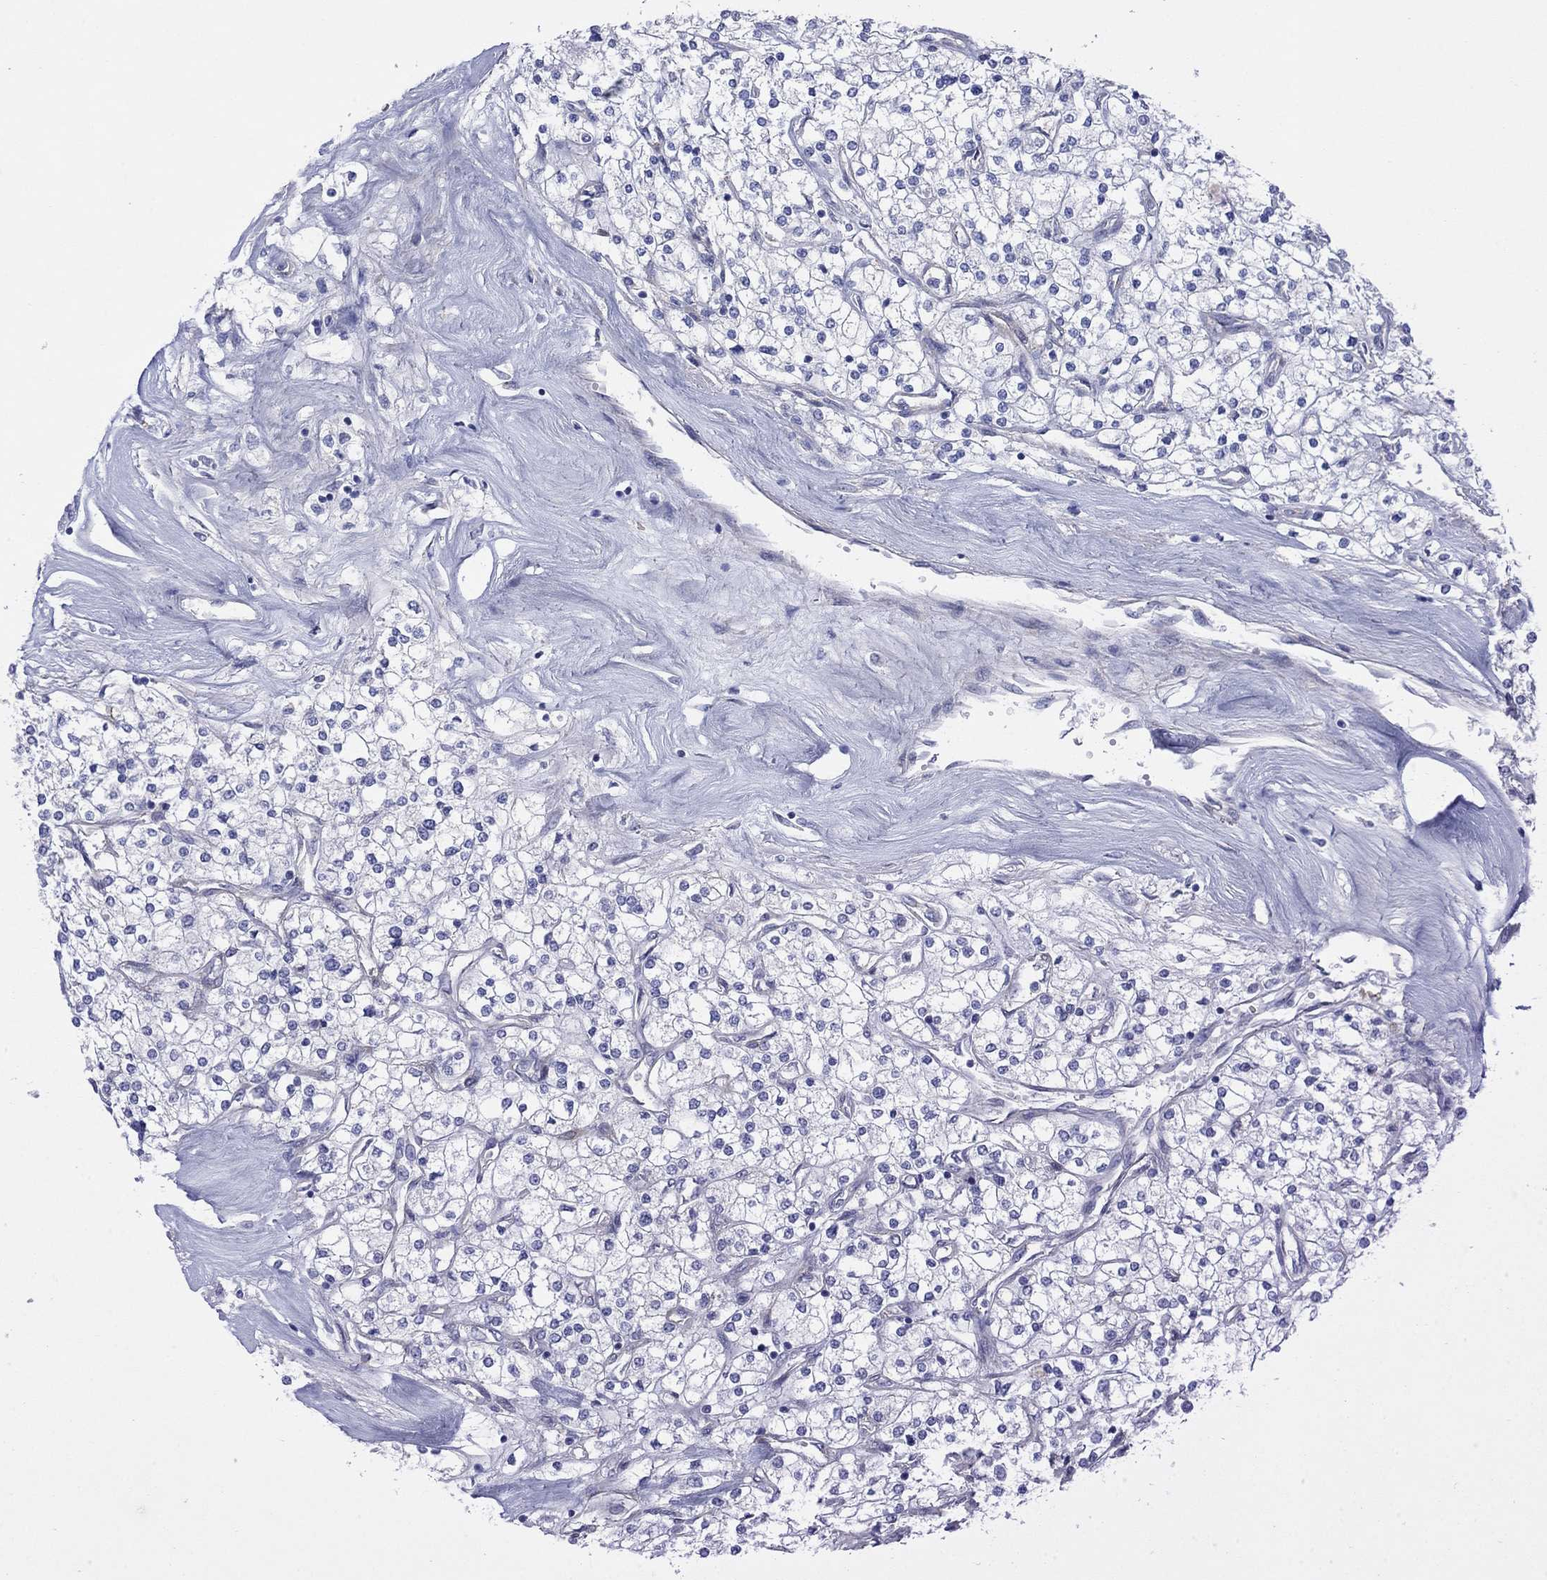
{"staining": {"intensity": "negative", "quantity": "none", "location": "none"}, "tissue": "renal cancer", "cell_type": "Tumor cells", "image_type": "cancer", "snomed": [{"axis": "morphology", "description": "Adenocarcinoma, NOS"}, {"axis": "topography", "description": "Kidney"}], "caption": "Renal adenocarcinoma stained for a protein using immunohistochemistry demonstrates no staining tumor cells.", "gene": "TPRN", "patient": {"sex": "male", "age": 80}}